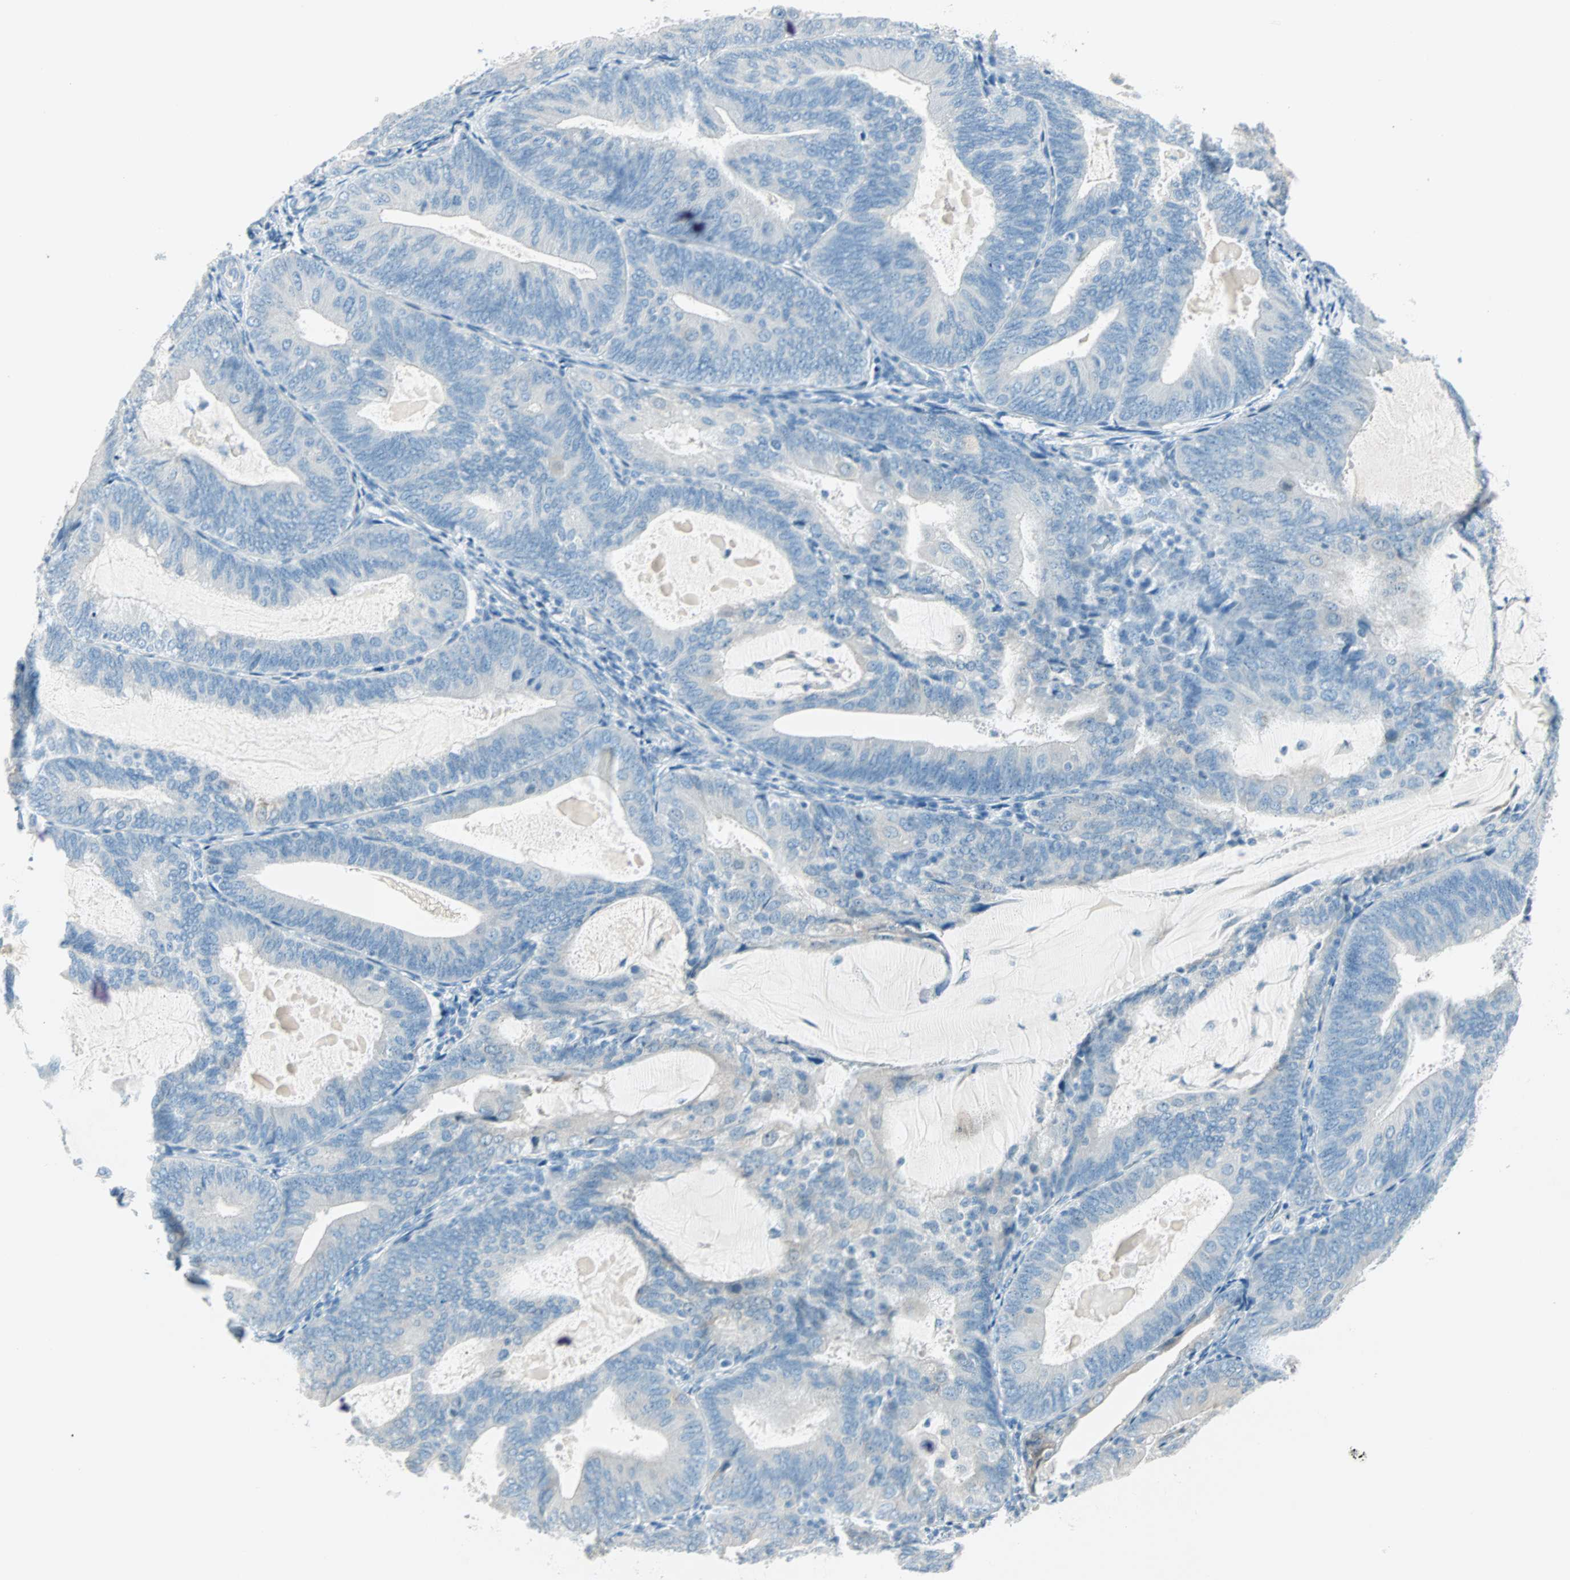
{"staining": {"intensity": "negative", "quantity": "none", "location": "none"}, "tissue": "endometrial cancer", "cell_type": "Tumor cells", "image_type": "cancer", "snomed": [{"axis": "morphology", "description": "Adenocarcinoma, NOS"}, {"axis": "topography", "description": "Endometrium"}], "caption": "High power microscopy photomicrograph of an IHC micrograph of endometrial adenocarcinoma, revealing no significant expression in tumor cells. (Stains: DAB (3,3'-diaminobenzidine) immunohistochemistry with hematoxylin counter stain, Microscopy: brightfield microscopy at high magnification).", "gene": "SULT1C2", "patient": {"sex": "female", "age": 81}}